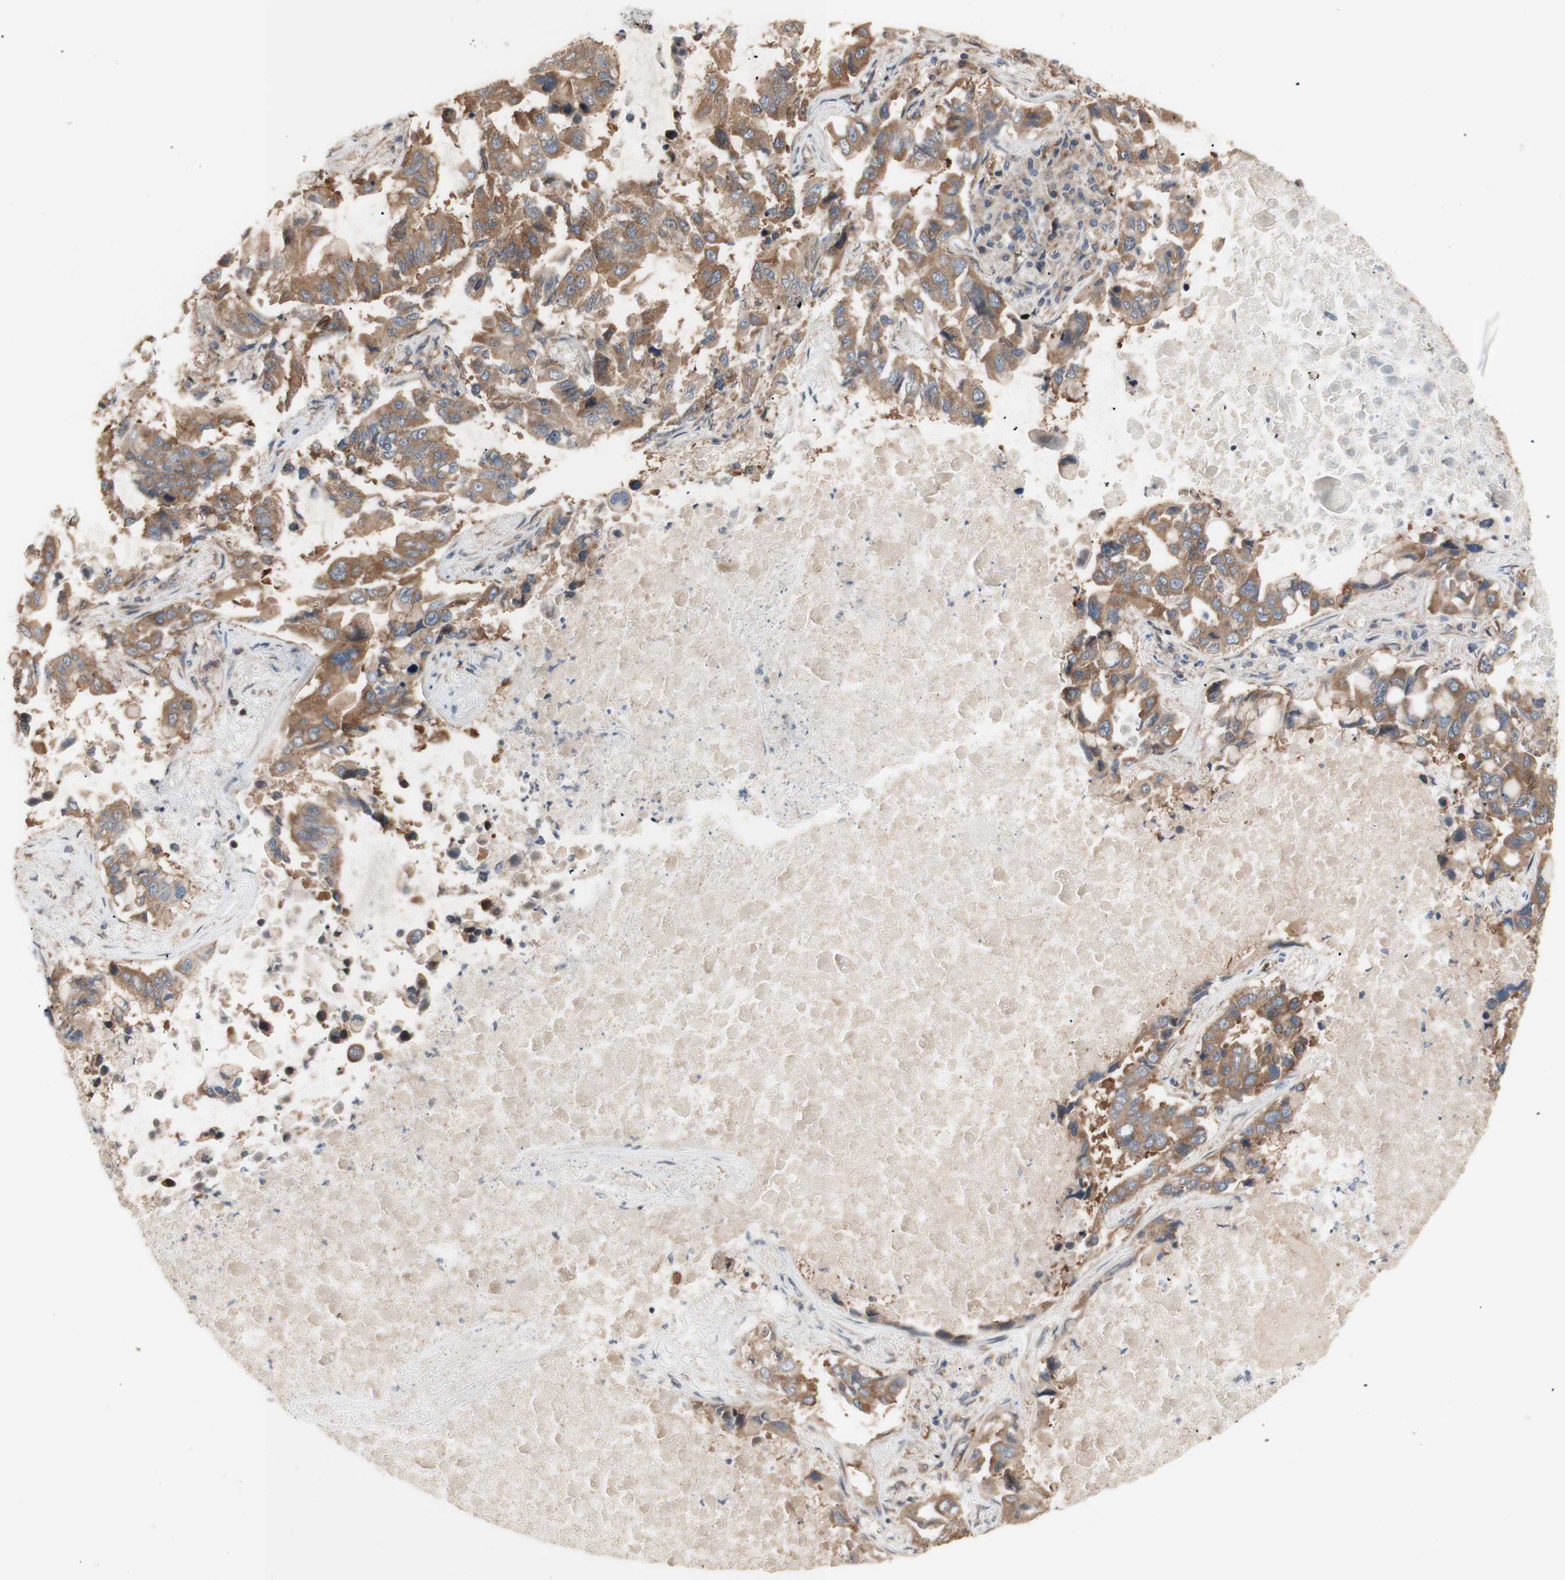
{"staining": {"intensity": "moderate", "quantity": ">75%", "location": "cytoplasmic/membranous"}, "tissue": "lung cancer", "cell_type": "Tumor cells", "image_type": "cancer", "snomed": [{"axis": "morphology", "description": "Adenocarcinoma, NOS"}, {"axis": "topography", "description": "Lung"}], "caption": "About >75% of tumor cells in lung adenocarcinoma display moderate cytoplasmic/membranous protein expression as visualized by brown immunohistochemical staining.", "gene": "DYNLRB1", "patient": {"sex": "male", "age": 64}}